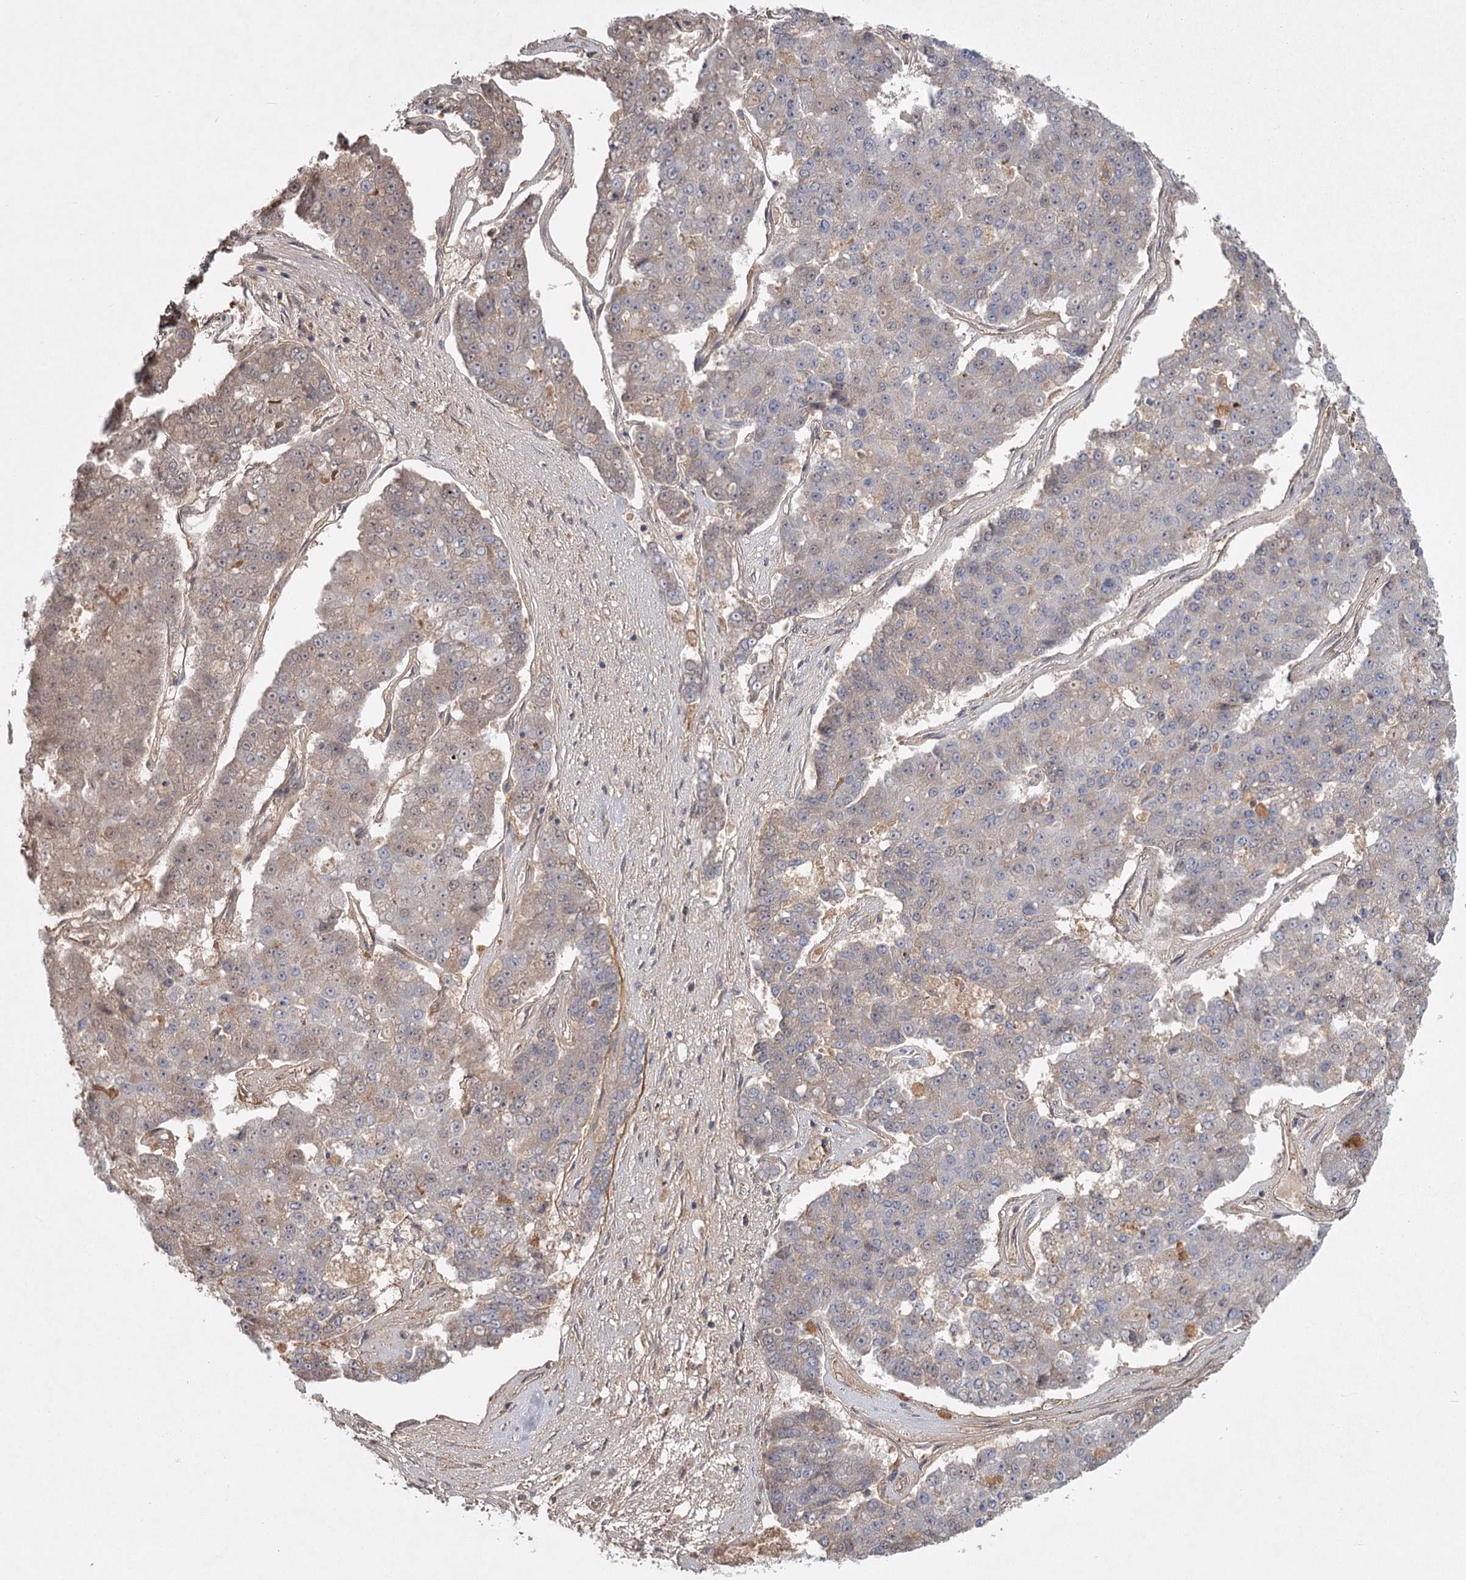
{"staining": {"intensity": "weak", "quantity": "<25%", "location": "cytoplasmic/membranous"}, "tissue": "pancreatic cancer", "cell_type": "Tumor cells", "image_type": "cancer", "snomed": [{"axis": "morphology", "description": "Adenocarcinoma, NOS"}, {"axis": "topography", "description": "Pancreas"}], "caption": "Immunohistochemistry of pancreatic cancer demonstrates no expression in tumor cells.", "gene": "DHRS9", "patient": {"sex": "male", "age": 50}}